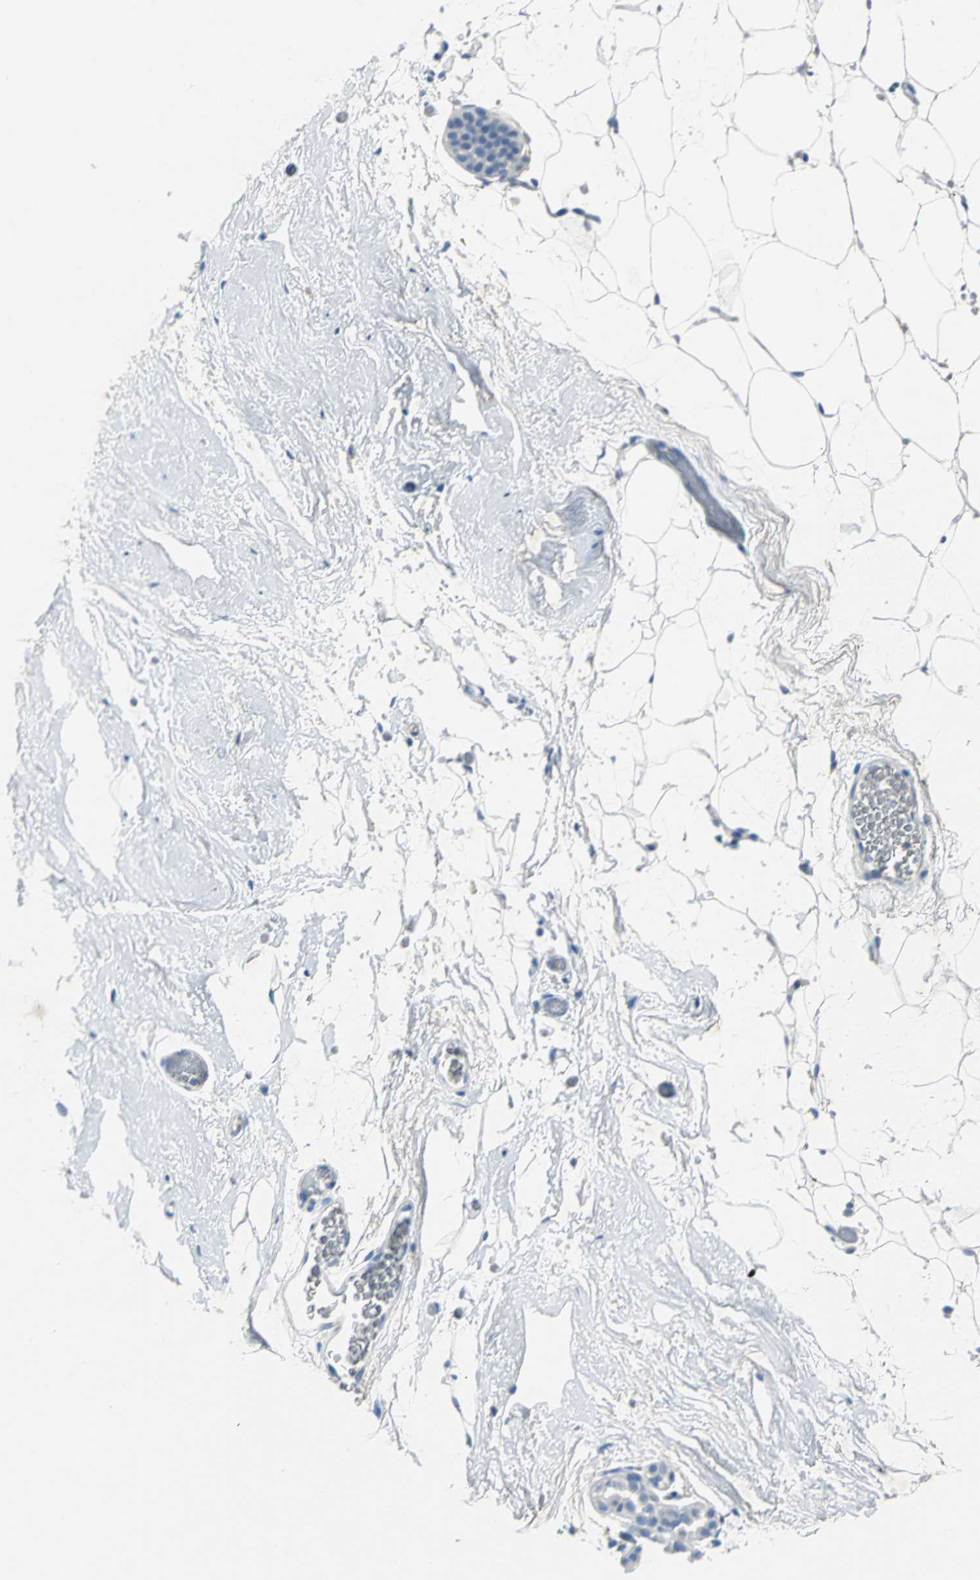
{"staining": {"intensity": "negative", "quantity": "none", "location": "none"}, "tissue": "breast", "cell_type": "Adipocytes", "image_type": "normal", "snomed": [{"axis": "morphology", "description": "Normal tissue, NOS"}, {"axis": "topography", "description": "Breast"}], "caption": "IHC of benign human breast shows no expression in adipocytes.", "gene": "PTGDS", "patient": {"sex": "female", "age": 75}}